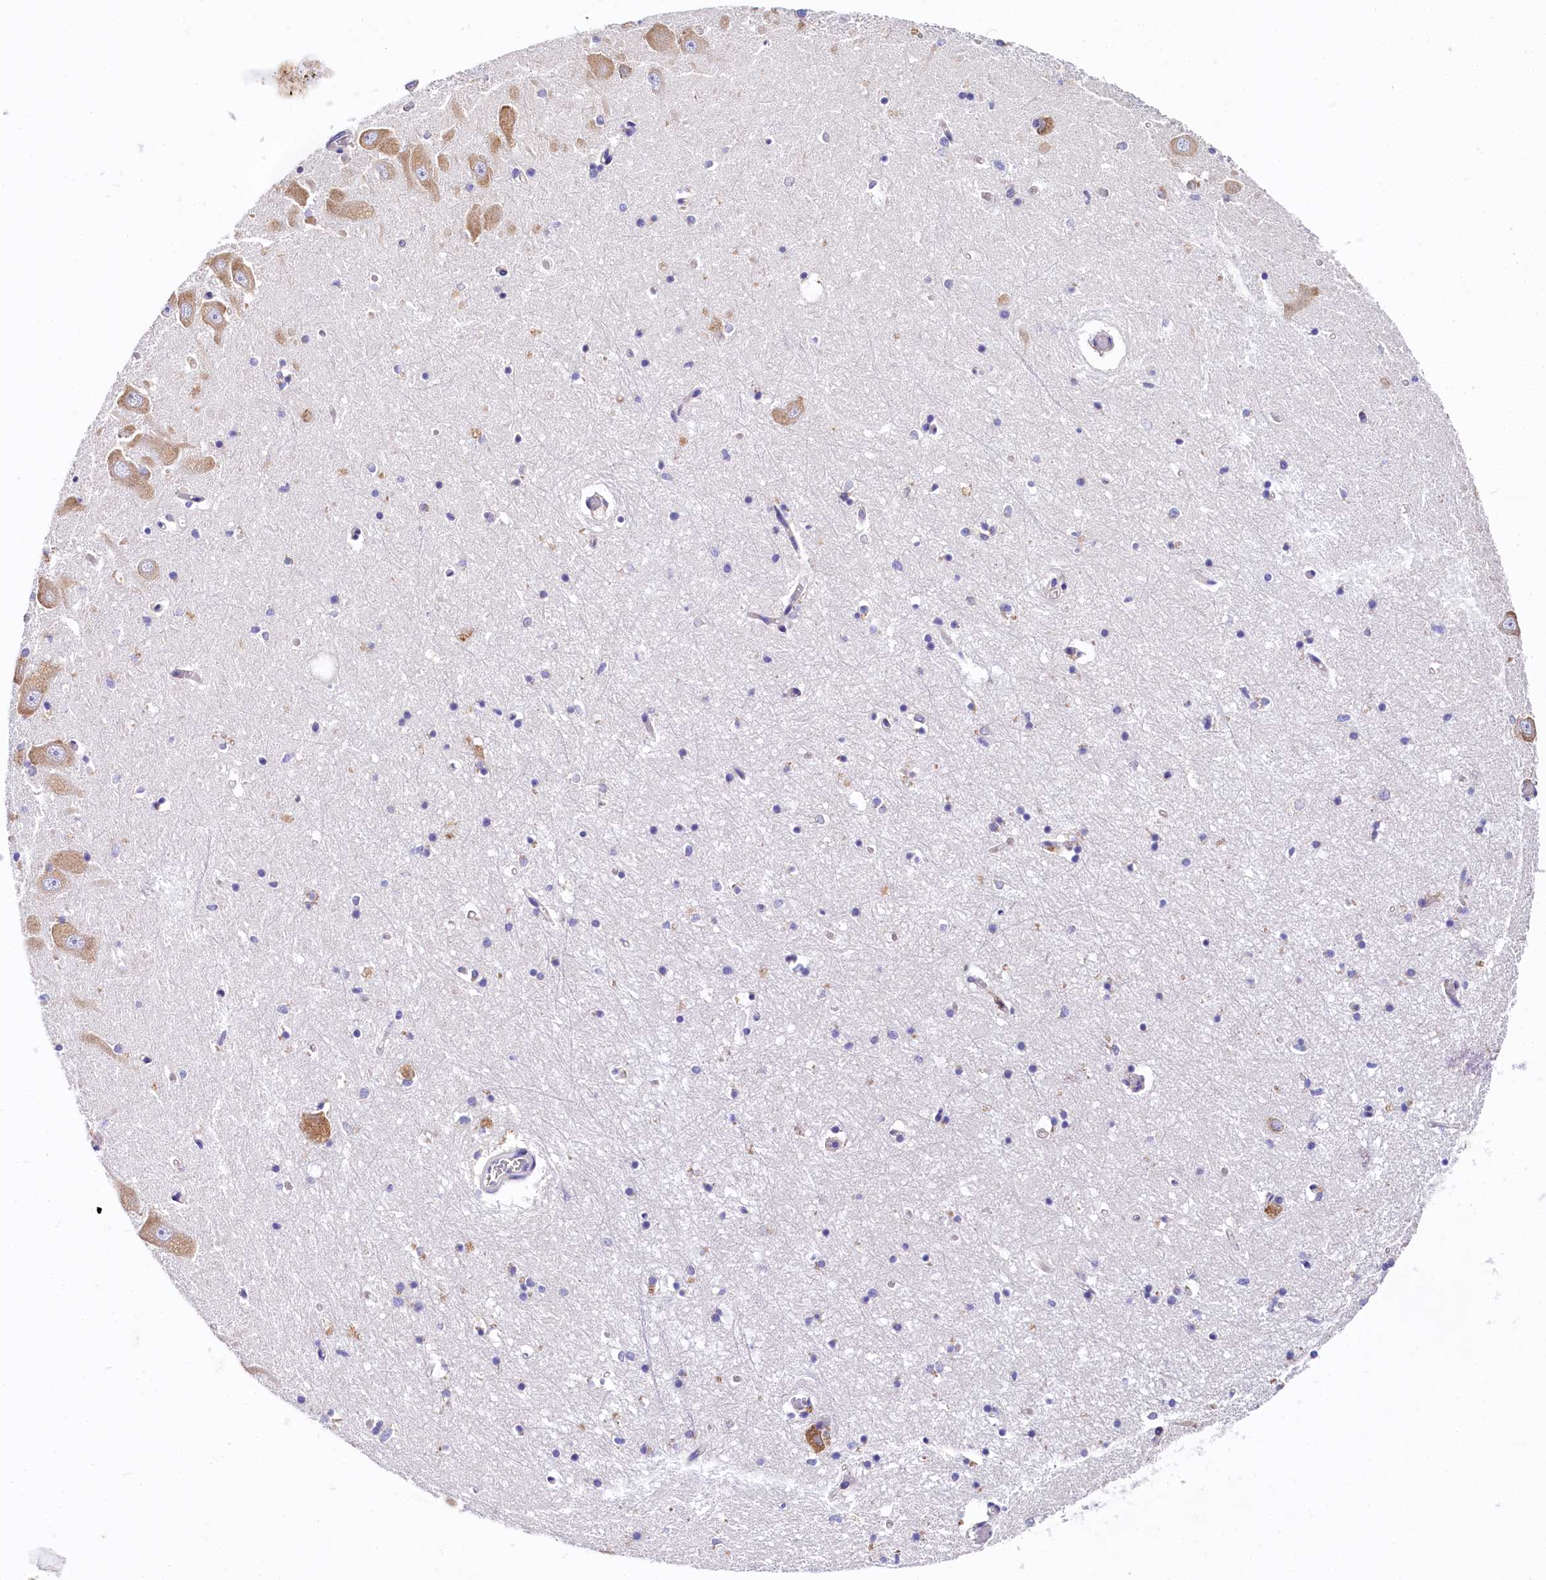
{"staining": {"intensity": "weak", "quantity": "<25%", "location": "cytoplasmic/membranous"}, "tissue": "hippocampus", "cell_type": "Glial cells", "image_type": "normal", "snomed": [{"axis": "morphology", "description": "Normal tissue, NOS"}, {"axis": "topography", "description": "Hippocampus"}], "caption": "DAB (3,3'-diaminobenzidine) immunohistochemical staining of benign human hippocampus exhibits no significant expression in glial cells.", "gene": "QARS1", "patient": {"sex": "male", "age": 70}}